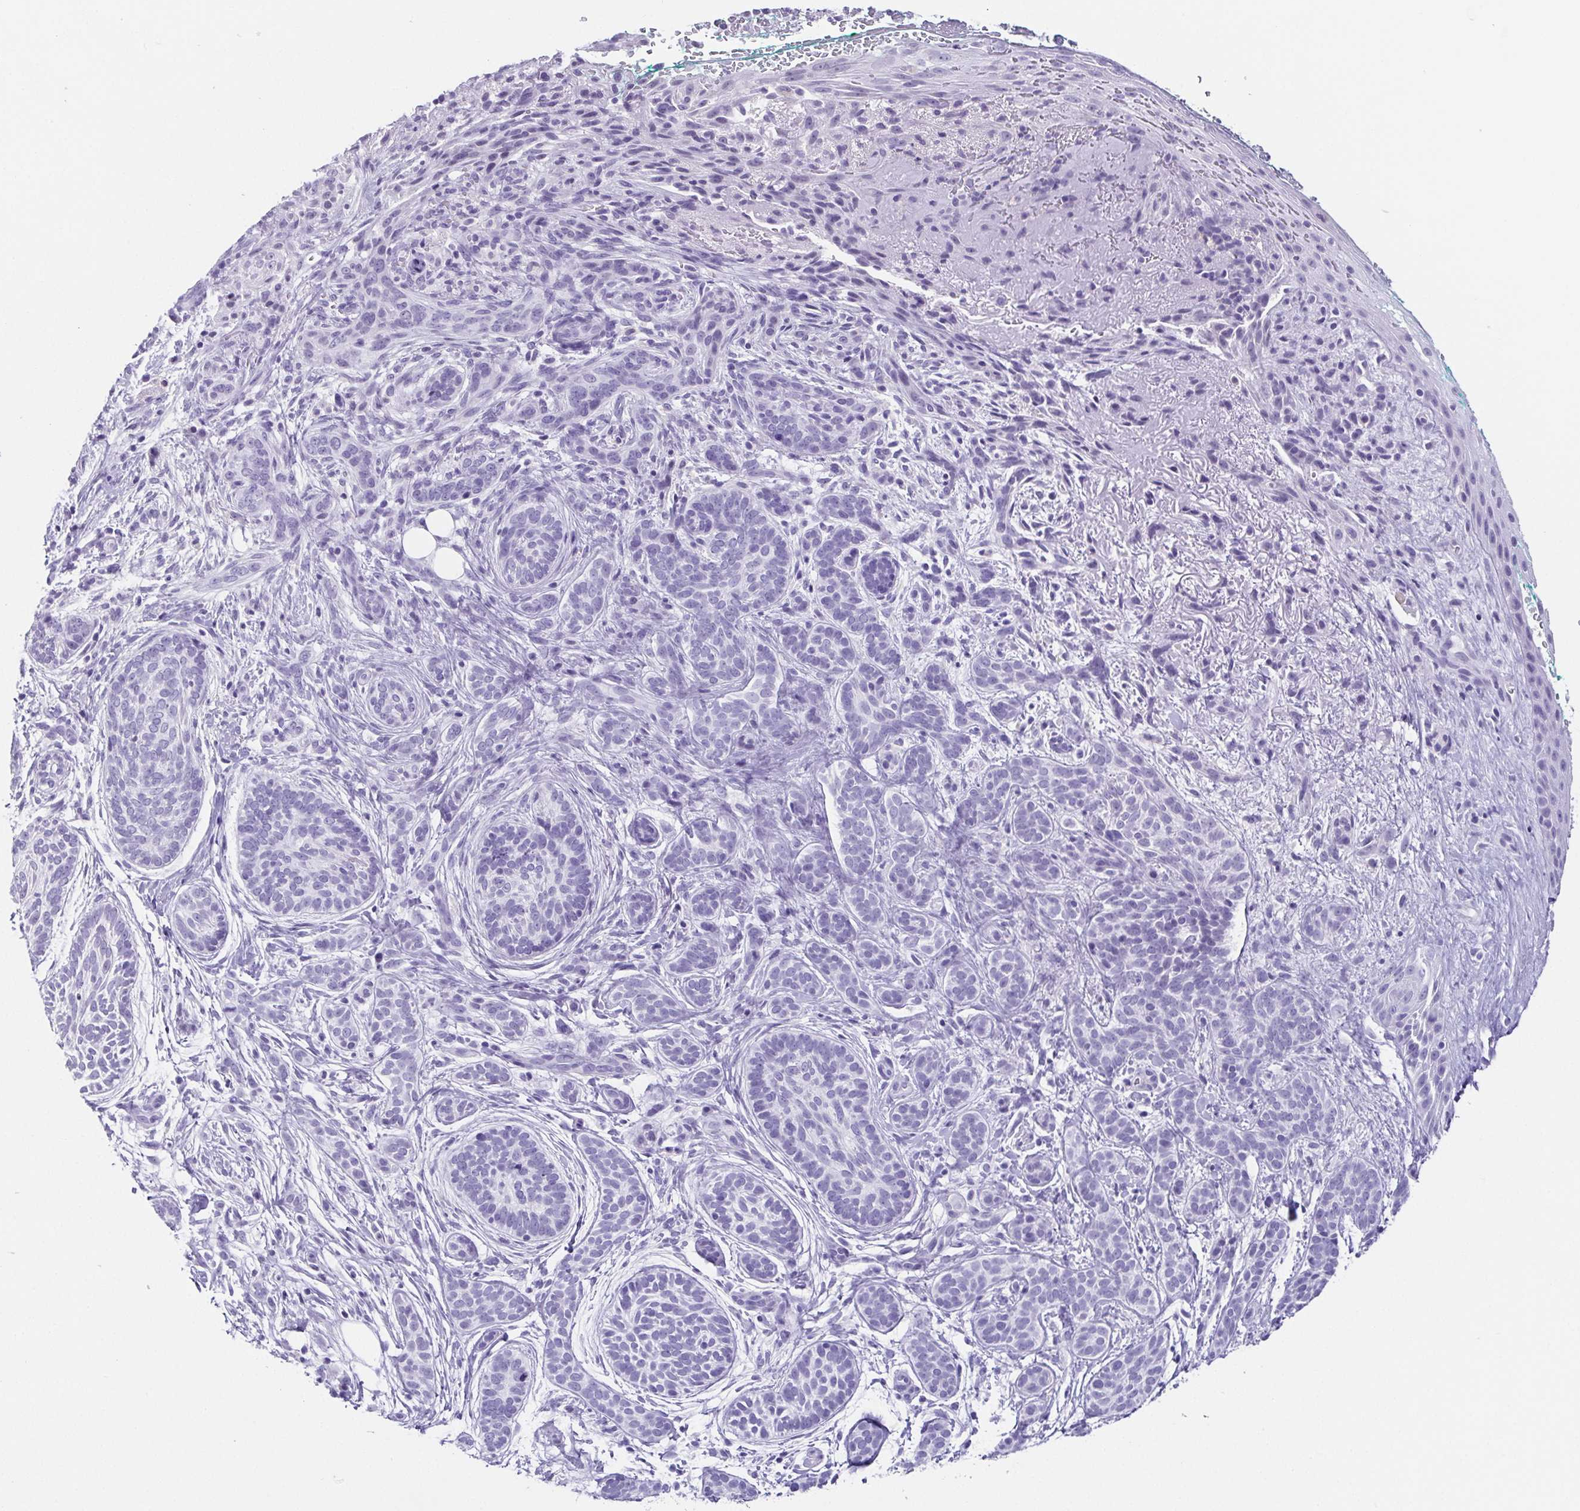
{"staining": {"intensity": "negative", "quantity": "none", "location": "none"}, "tissue": "skin cancer", "cell_type": "Tumor cells", "image_type": "cancer", "snomed": [{"axis": "morphology", "description": "Basal cell carcinoma"}, {"axis": "topography", "description": "Skin"}], "caption": "Immunohistochemistry histopathology image of basal cell carcinoma (skin) stained for a protein (brown), which reveals no positivity in tumor cells. (DAB immunohistochemistry visualized using brightfield microscopy, high magnification).", "gene": "ESX1", "patient": {"sex": "male", "age": 63}}